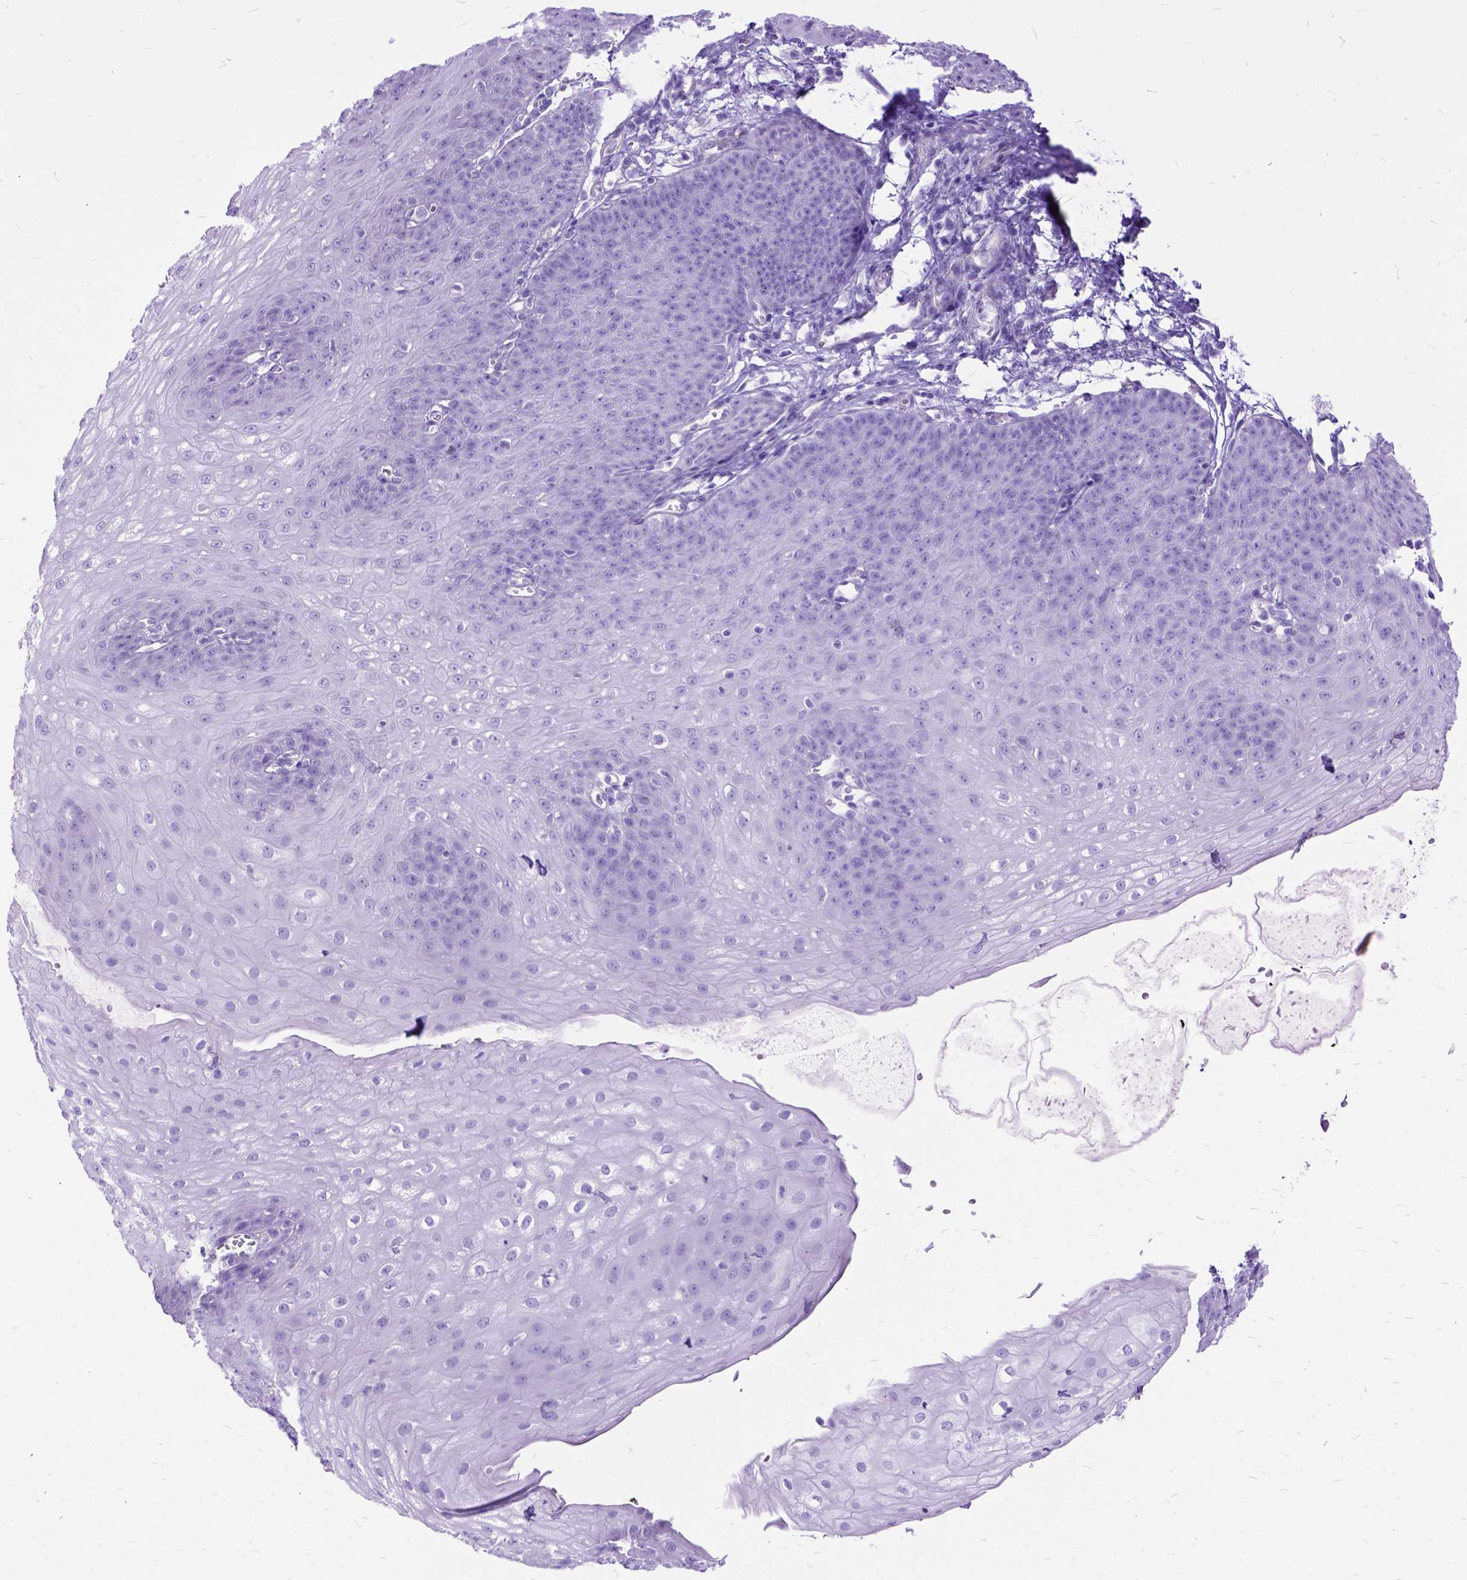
{"staining": {"intensity": "negative", "quantity": "none", "location": "none"}, "tissue": "esophagus", "cell_type": "Squamous epithelial cells", "image_type": "normal", "snomed": [{"axis": "morphology", "description": "Normal tissue, NOS"}, {"axis": "topography", "description": "Esophagus"}], "caption": "The micrograph displays no significant staining in squamous epithelial cells of esophagus.", "gene": "ARL9", "patient": {"sex": "male", "age": 71}}